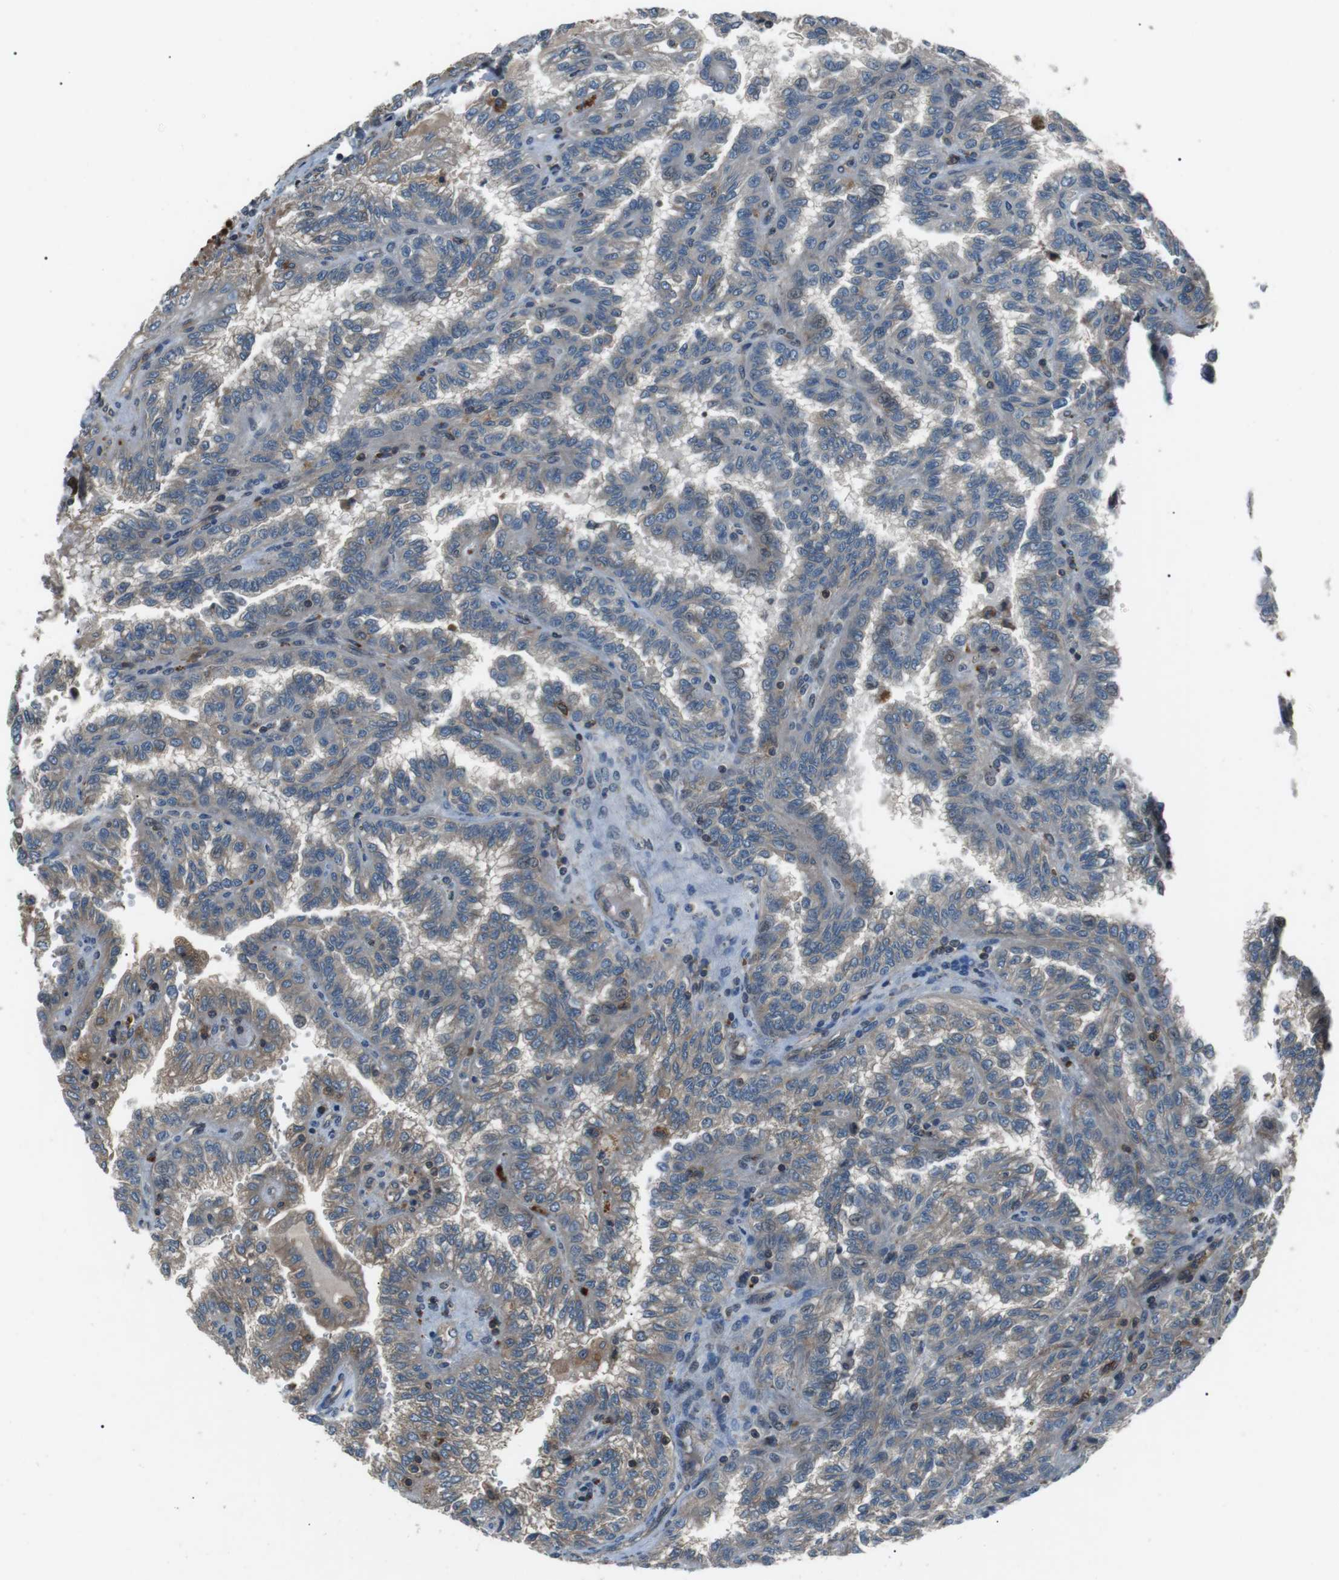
{"staining": {"intensity": "moderate", "quantity": "<25%", "location": "cytoplasmic/membranous"}, "tissue": "renal cancer", "cell_type": "Tumor cells", "image_type": "cancer", "snomed": [{"axis": "morphology", "description": "Inflammation, NOS"}, {"axis": "morphology", "description": "Adenocarcinoma, NOS"}, {"axis": "topography", "description": "Kidney"}], "caption": "Moderate cytoplasmic/membranous staining for a protein is appreciated in about <25% of tumor cells of adenocarcinoma (renal) using immunohistochemistry (IHC).", "gene": "GPR161", "patient": {"sex": "male", "age": 68}}